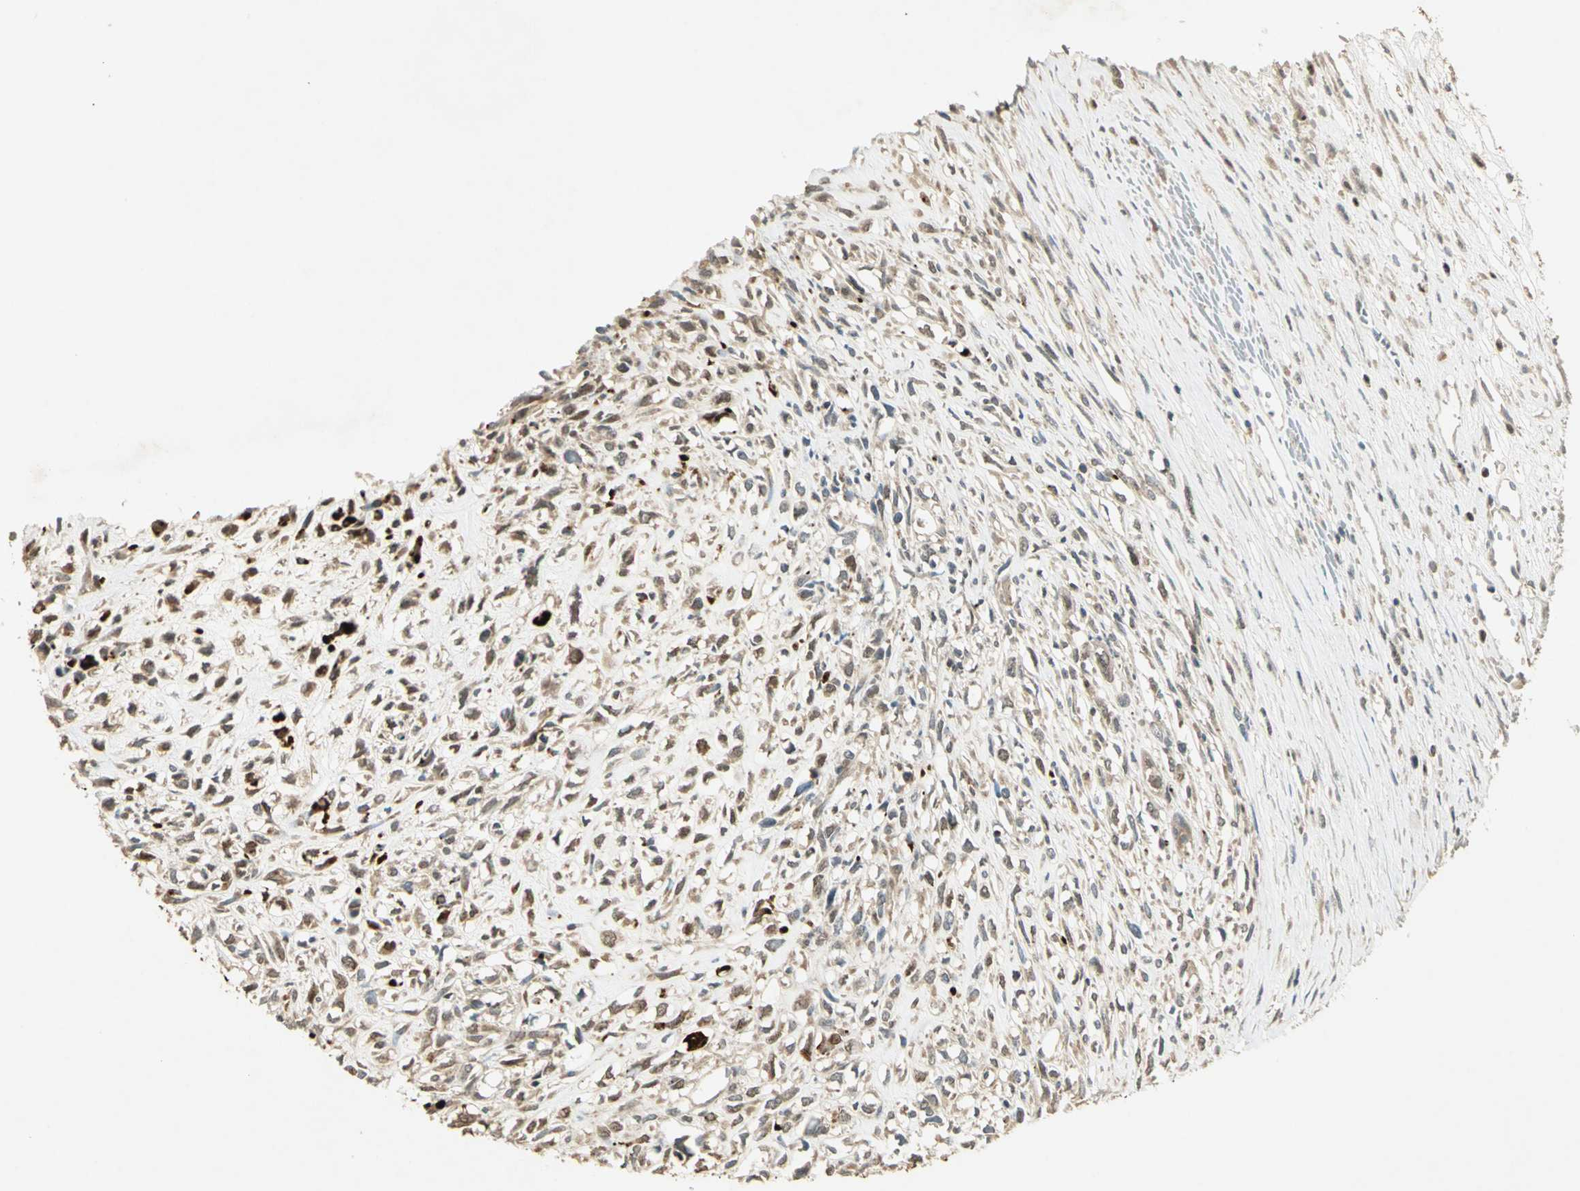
{"staining": {"intensity": "weak", "quantity": ">75%", "location": "cytoplasmic/membranous"}, "tissue": "head and neck cancer", "cell_type": "Tumor cells", "image_type": "cancer", "snomed": [{"axis": "morphology", "description": "Necrosis, NOS"}, {"axis": "morphology", "description": "Neoplasm, malignant, NOS"}, {"axis": "topography", "description": "Salivary gland"}, {"axis": "topography", "description": "Head-Neck"}], "caption": "A brown stain highlights weak cytoplasmic/membranous positivity of a protein in human head and neck cancer (malignant neoplasm) tumor cells.", "gene": "BIRC2", "patient": {"sex": "male", "age": 43}}